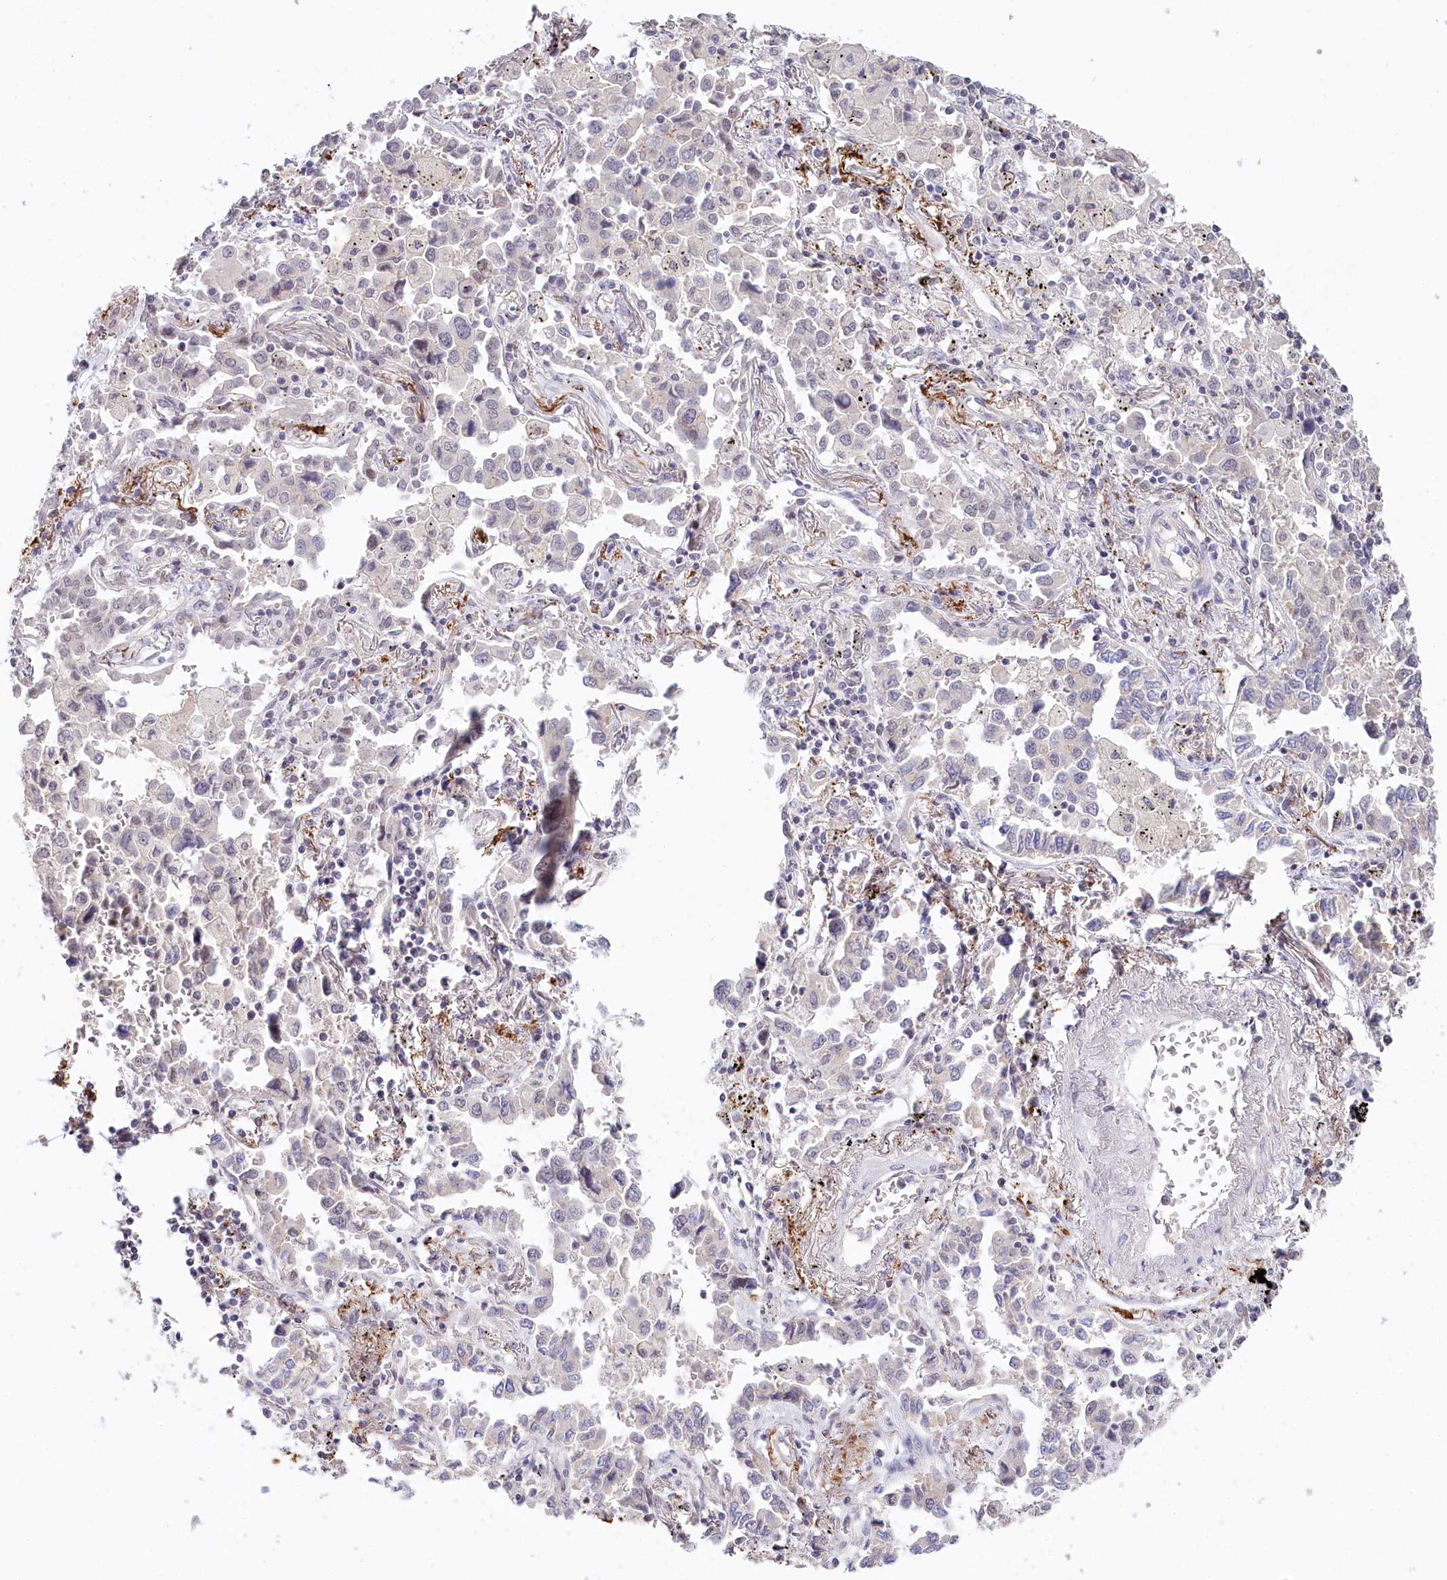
{"staining": {"intensity": "negative", "quantity": "none", "location": "none"}, "tissue": "lung cancer", "cell_type": "Tumor cells", "image_type": "cancer", "snomed": [{"axis": "morphology", "description": "Adenocarcinoma, NOS"}, {"axis": "topography", "description": "Lung"}], "caption": "Photomicrograph shows no protein staining in tumor cells of lung cancer (adenocarcinoma) tissue.", "gene": "AMTN", "patient": {"sex": "male", "age": 67}}